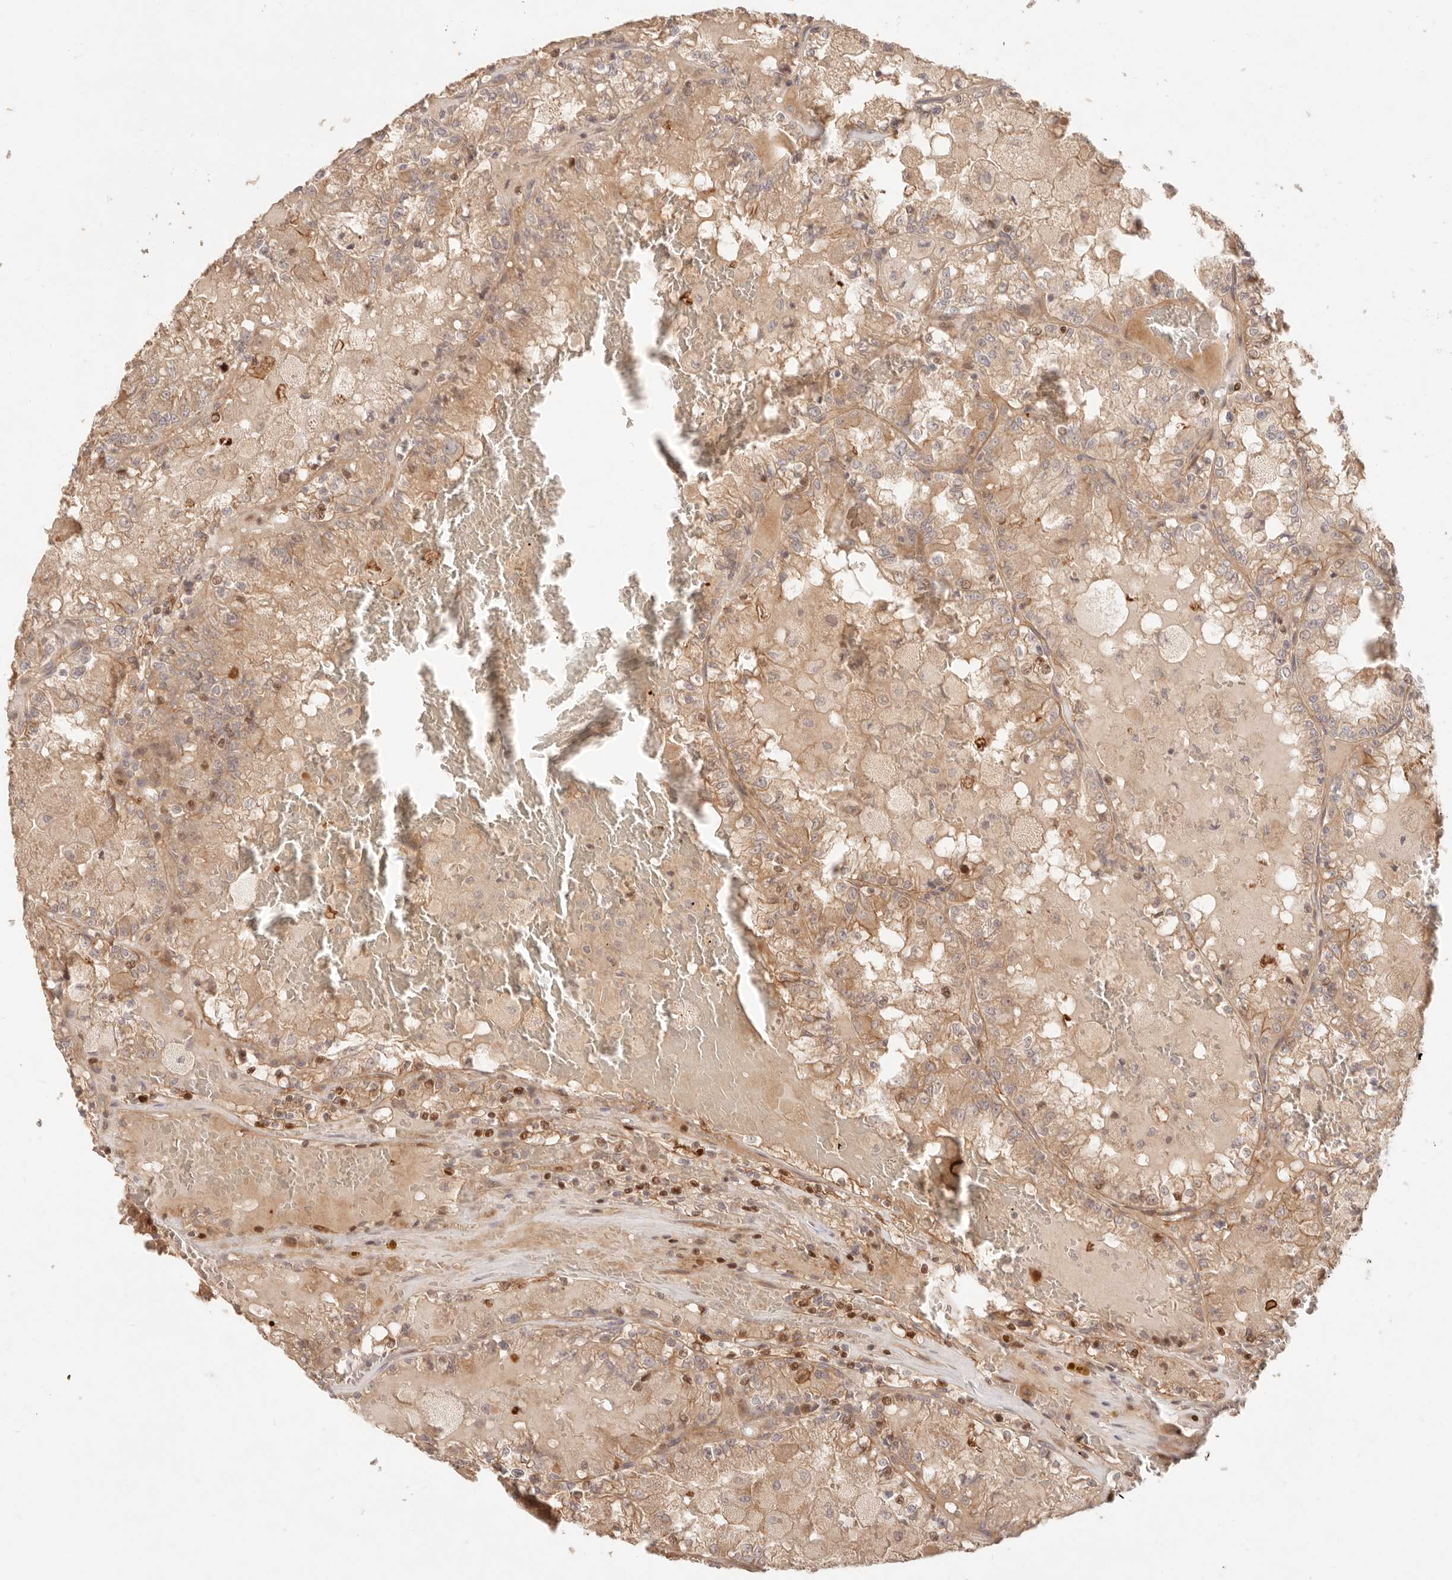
{"staining": {"intensity": "moderate", "quantity": ">75%", "location": "cytoplasmic/membranous,nuclear"}, "tissue": "renal cancer", "cell_type": "Tumor cells", "image_type": "cancer", "snomed": [{"axis": "morphology", "description": "Adenocarcinoma, NOS"}, {"axis": "topography", "description": "Kidney"}], "caption": "A histopathology image of human renal cancer stained for a protein demonstrates moderate cytoplasmic/membranous and nuclear brown staining in tumor cells.", "gene": "PPP1R3B", "patient": {"sex": "female", "age": 56}}